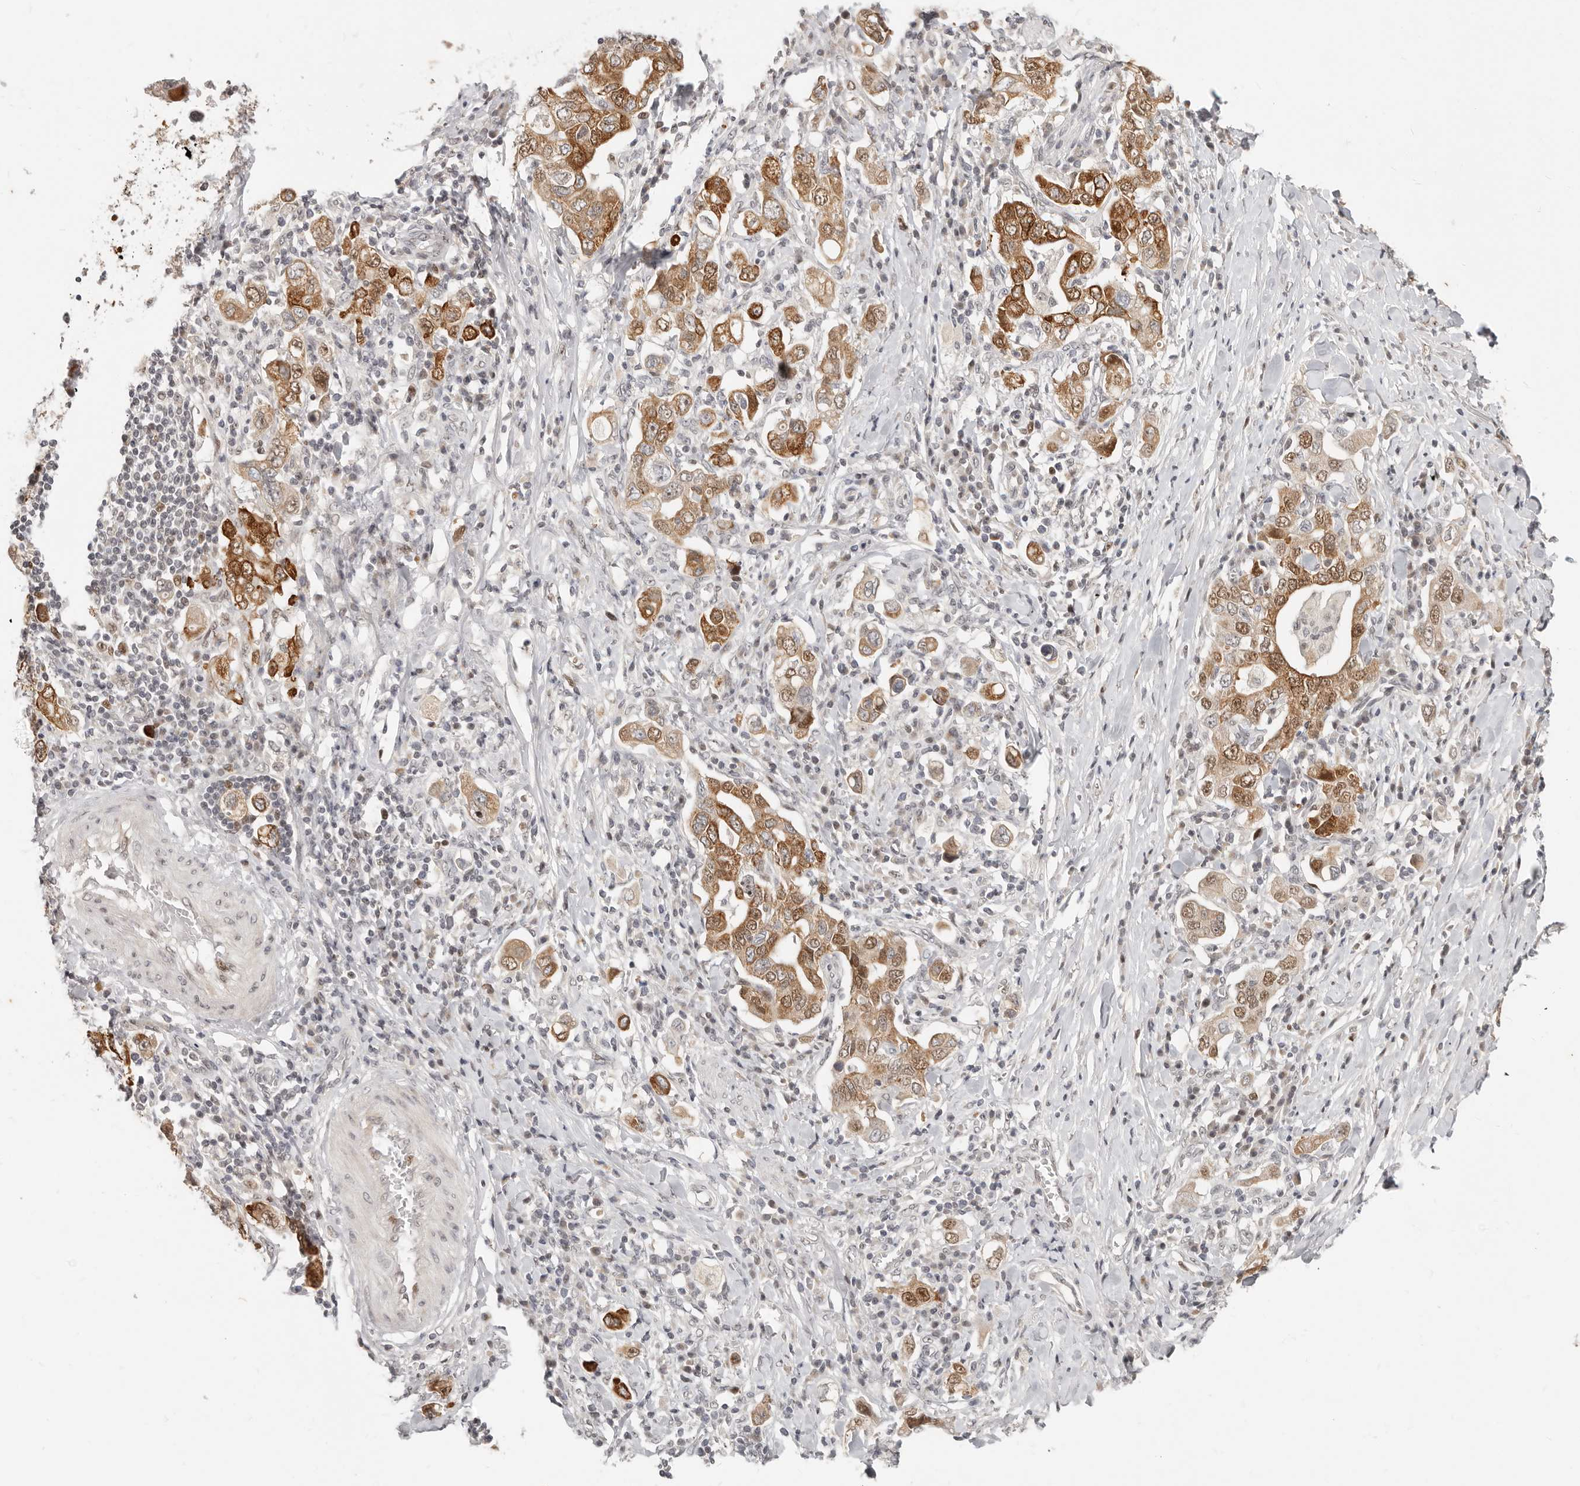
{"staining": {"intensity": "strong", "quantity": ">75%", "location": "cytoplasmic/membranous"}, "tissue": "stomach cancer", "cell_type": "Tumor cells", "image_type": "cancer", "snomed": [{"axis": "morphology", "description": "Adenocarcinoma, NOS"}, {"axis": "topography", "description": "Stomach, upper"}], "caption": "Stomach cancer (adenocarcinoma) stained for a protein (brown) demonstrates strong cytoplasmic/membranous positive expression in approximately >75% of tumor cells.", "gene": "RFC2", "patient": {"sex": "male", "age": 62}}